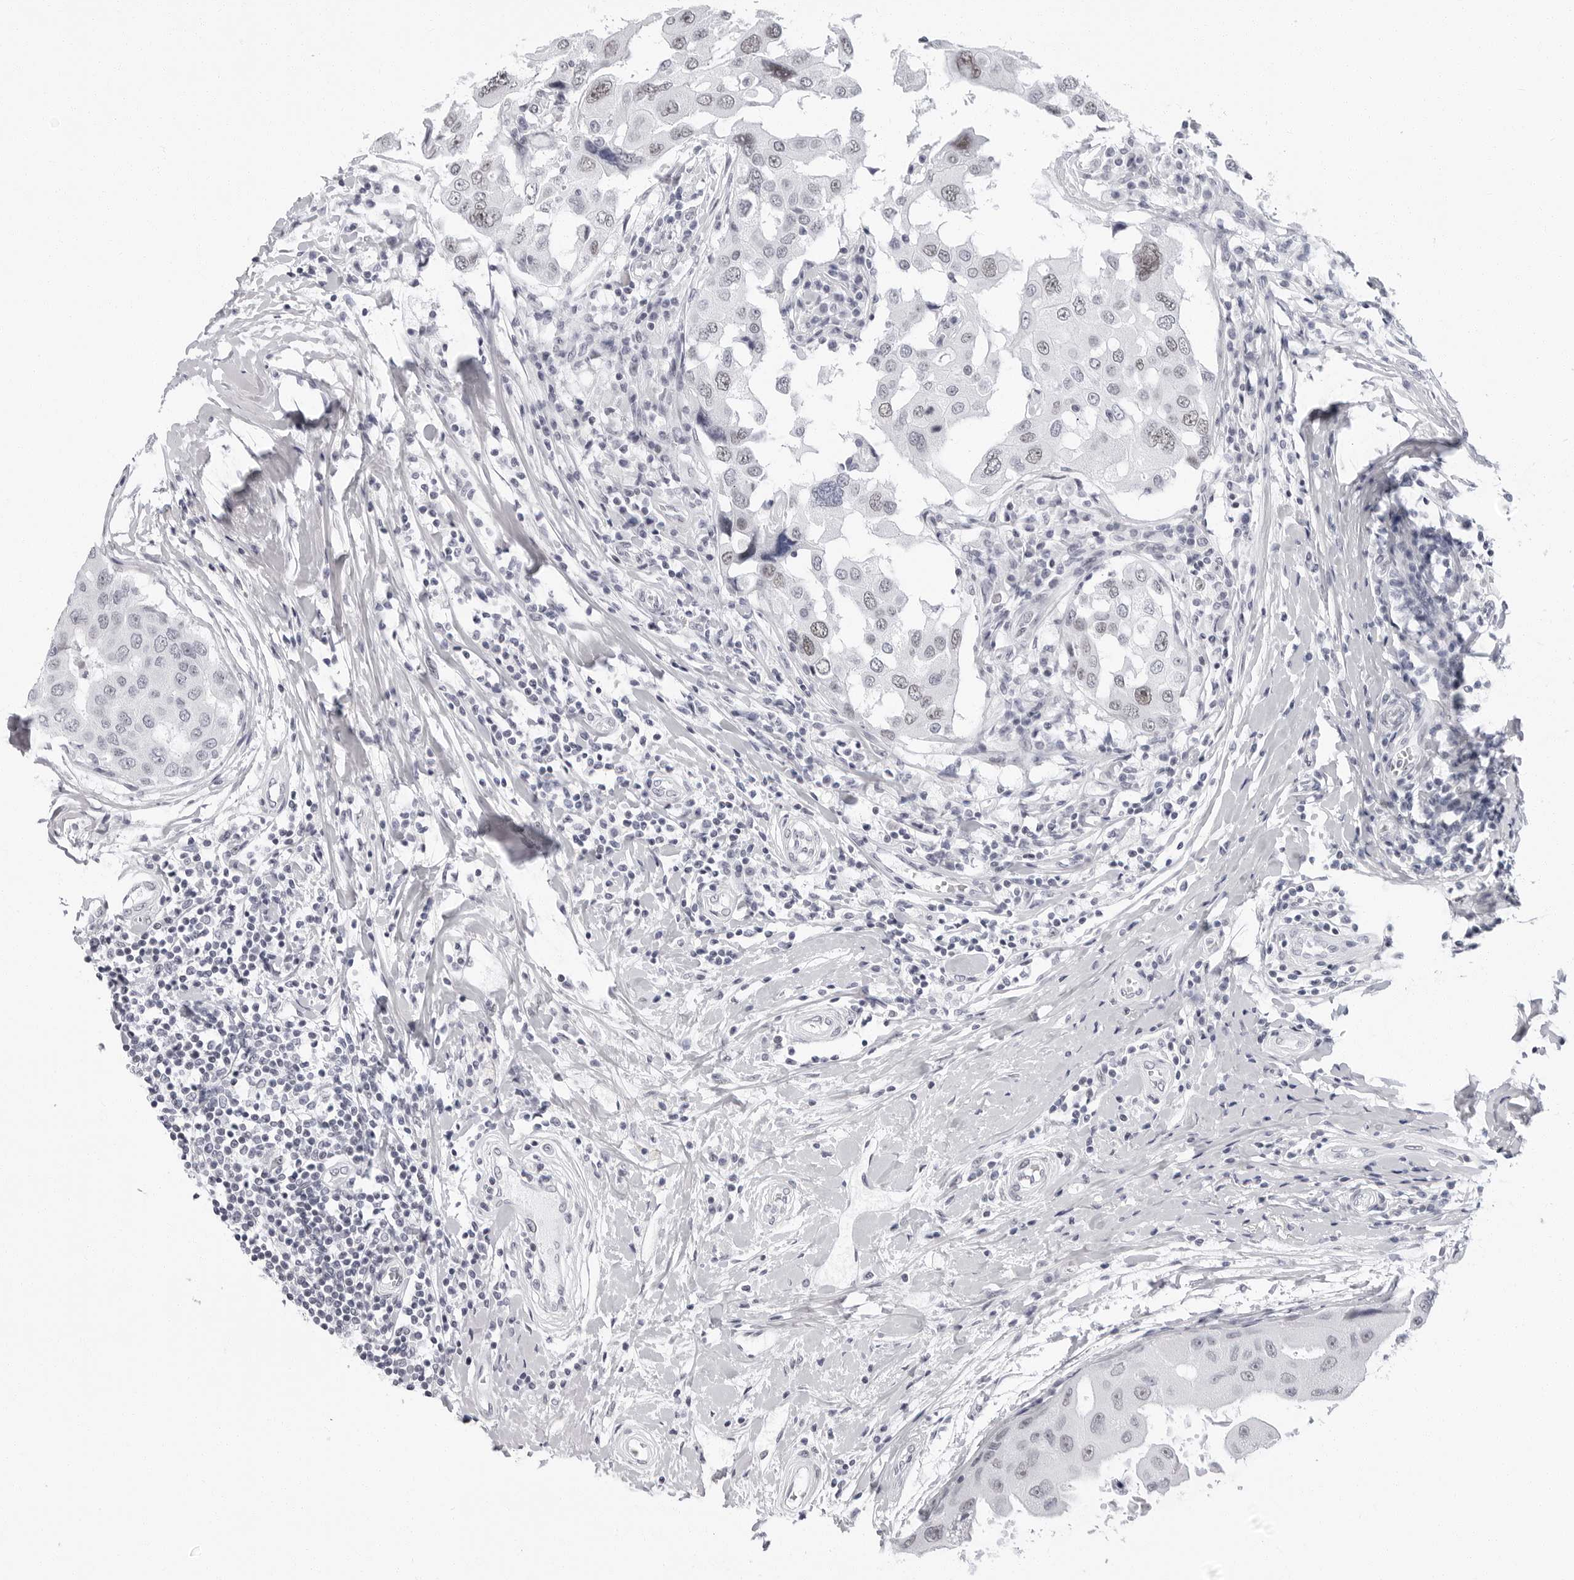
{"staining": {"intensity": "weak", "quantity": "<25%", "location": "nuclear"}, "tissue": "breast cancer", "cell_type": "Tumor cells", "image_type": "cancer", "snomed": [{"axis": "morphology", "description": "Duct carcinoma"}, {"axis": "topography", "description": "Breast"}], "caption": "Photomicrograph shows no significant protein staining in tumor cells of intraductal carcinoma (breast).", "gene": "VEZF1", "patient": {"sex": "female", "age": 27}}